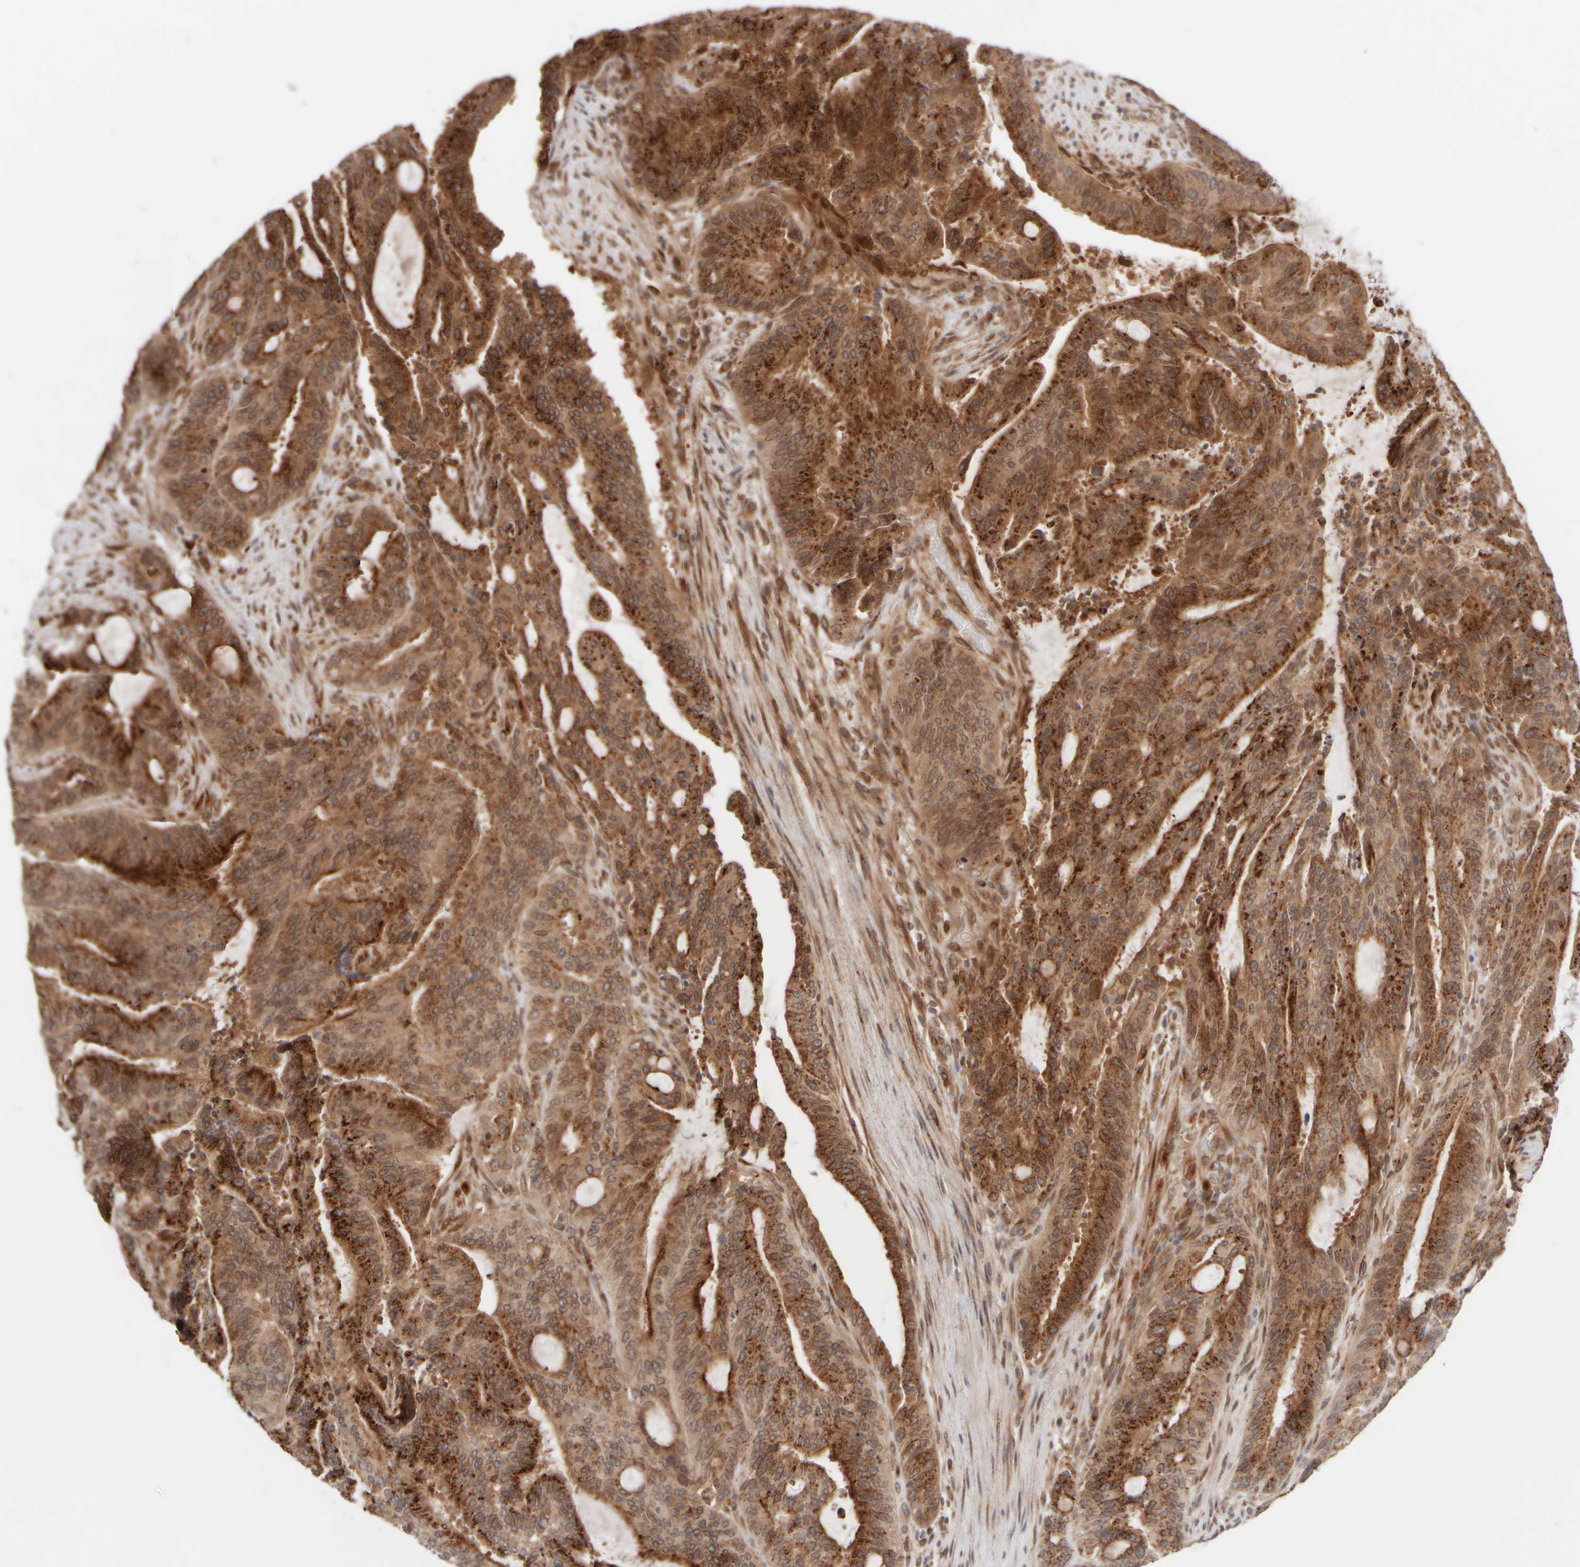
{"staining": {"intensity": "strong", "quantity": ">75%", "location": "cytoplasmic/membranous"}, "tissue": "liver cancer", "cell_type": "Tumor cells", "image_type": "cancer", "snomed": [{"axis": "morphology", "description": "Normal tissue, NOS"}, {"axis": "morphology", "description": "Cholangiocarcinoma"}, {"axis": "topography", "description": "Liver"}, {"axis": "topography", "description": "Peripheral nerve tissue"}], "caption": "This photomicrograph exhibits IHC staining of liver cancer (cholangiocarcinoma), with high strong cytoplasmic/membranous positivity in about >75% of tumor cells.", "gene": "GCN1", "patient": {"sex": "female", "age": 73}}